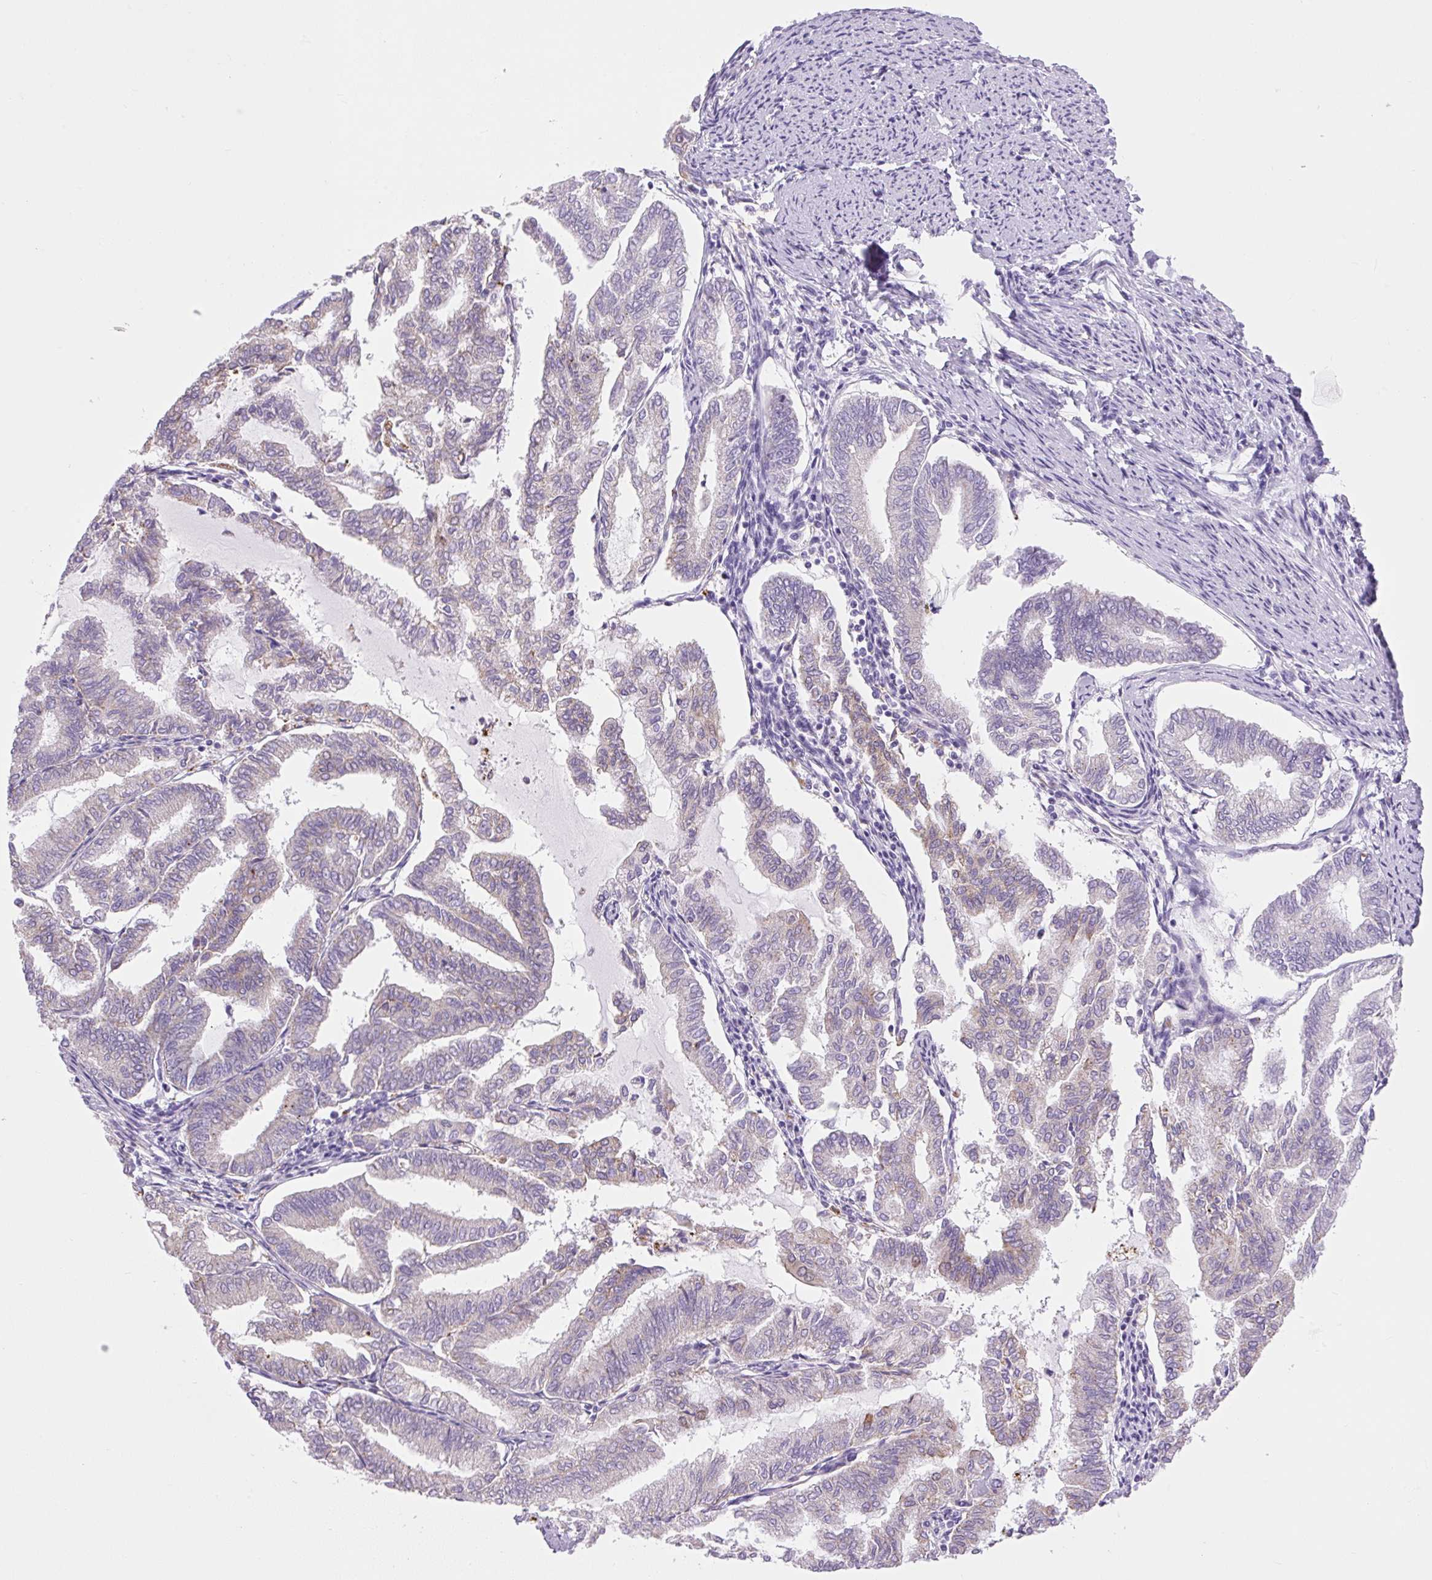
{"staining": {"intensity": "negative", "quantity": "none", "location": "none"}, "tissue": "endometrial cancer", "cell_type": "Tumor cells", "image_type": "cancer", "snomed": [{"axis": "morphology", "description": "Adenocarcinoma, NOS"}, {"axis": "topography", "description": "Endometrium"}], "caption": "IHC of human adenocarcinoma (endometrial) displays no expression in tumor cells.", "gene": "RNASE10", "patient": {"sex": "female", "age": 79}}